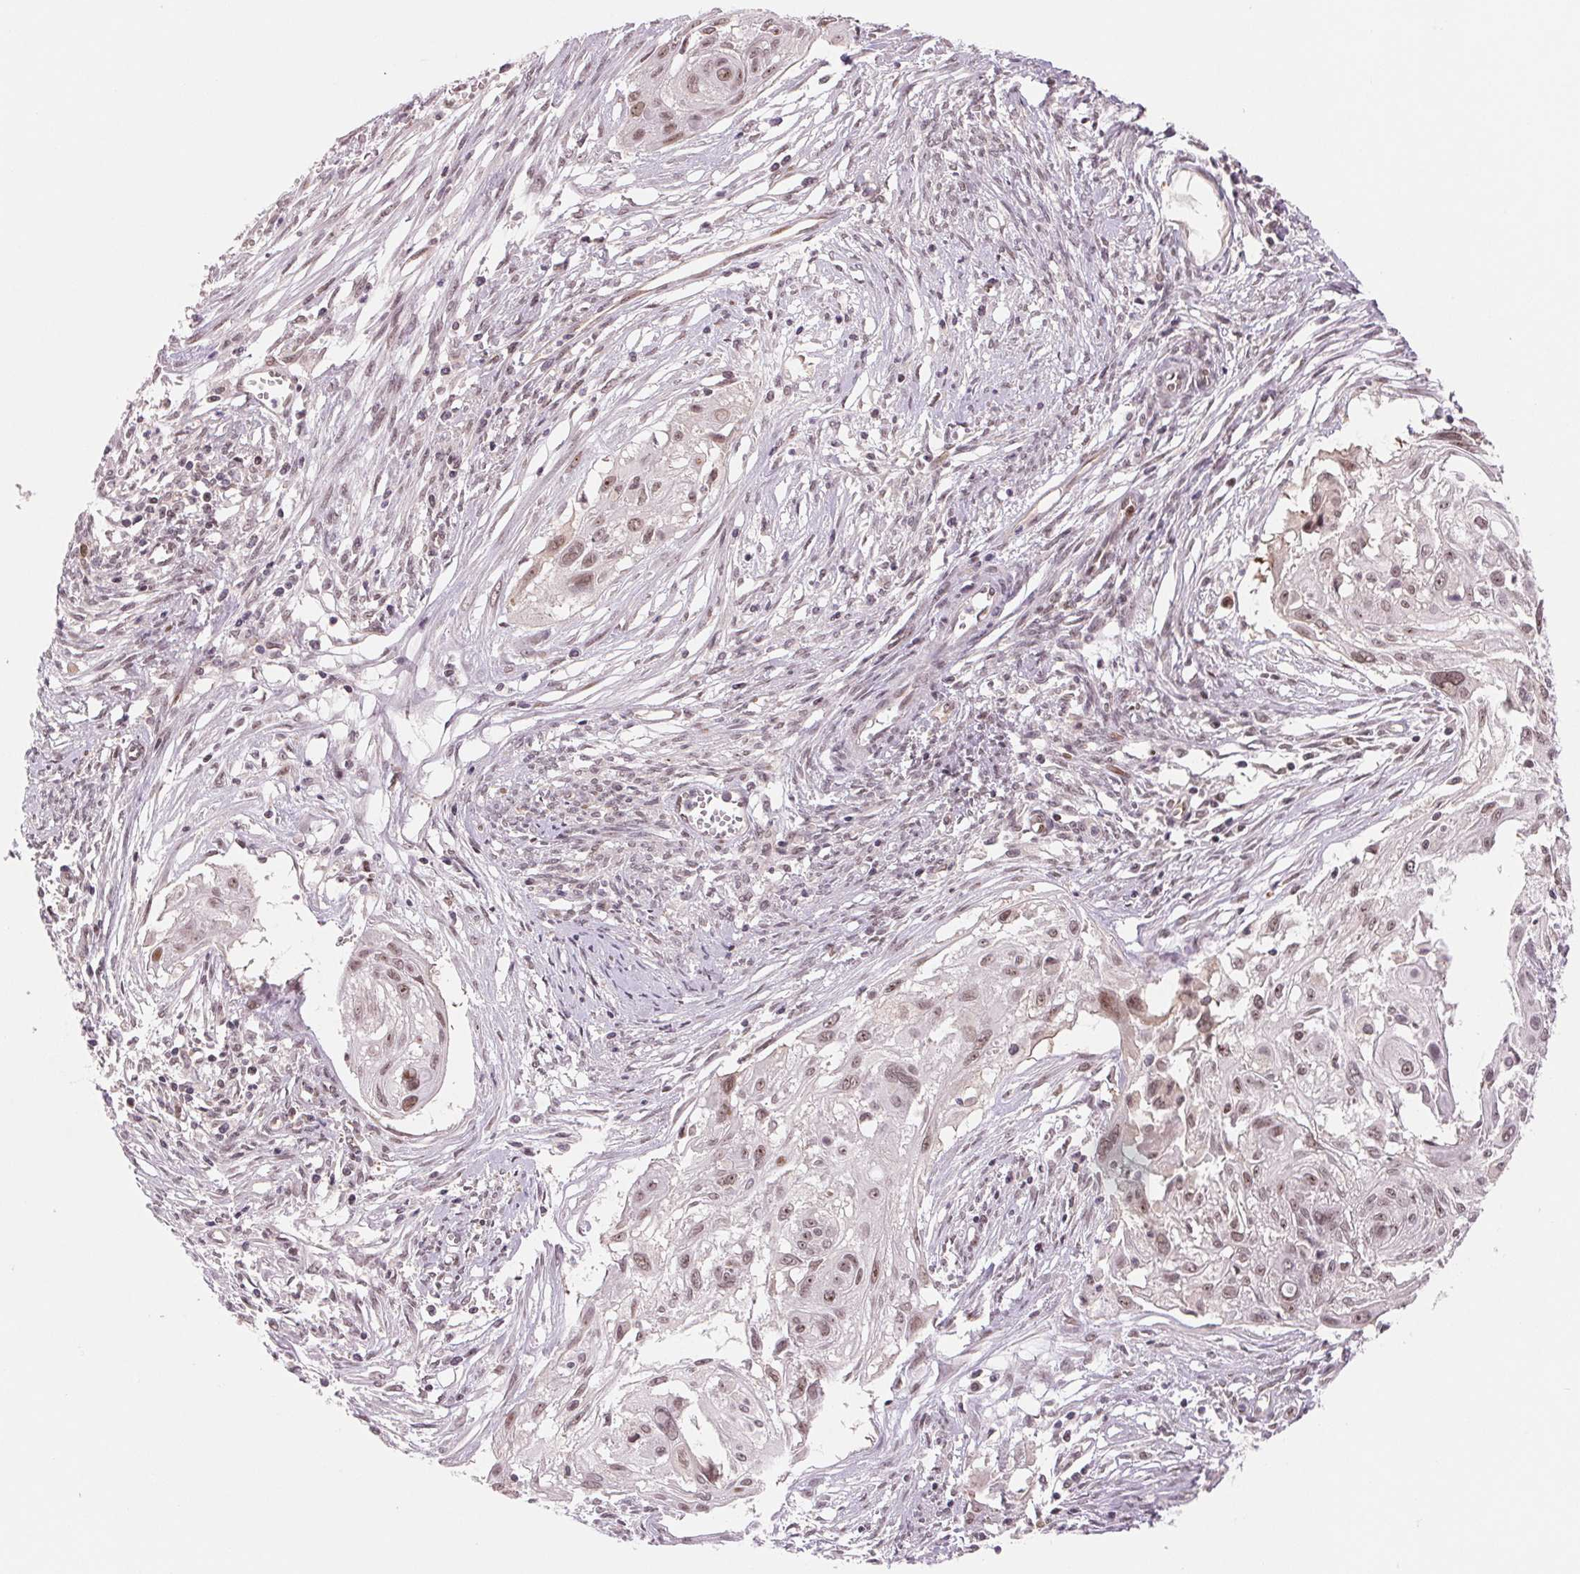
{"staining": {"intensity": "weak", "quantity": ">75%", "location": "nuclear"}, "tissue": "cervical cancer", "cell_type": "Tumor cells", "image_type": "cancer", "snomed": [{"axis": "morphology", "description": "Squamous cell carcinoma, NOS"}, {"axis": "topography", "description": "Cervix"}], "caption": "Protein staining by immunohistochemistry (IHC) demonstrates weak nuclear staining in about >75% of tumor cells in cervical cancer (squamous cell carcinoma). Immunohistochemistry stains the protein of interest in brown and the nuclei are stained blue.", "gene": "DNAJB6", "patient": {"sex": "female", "age": 49}}